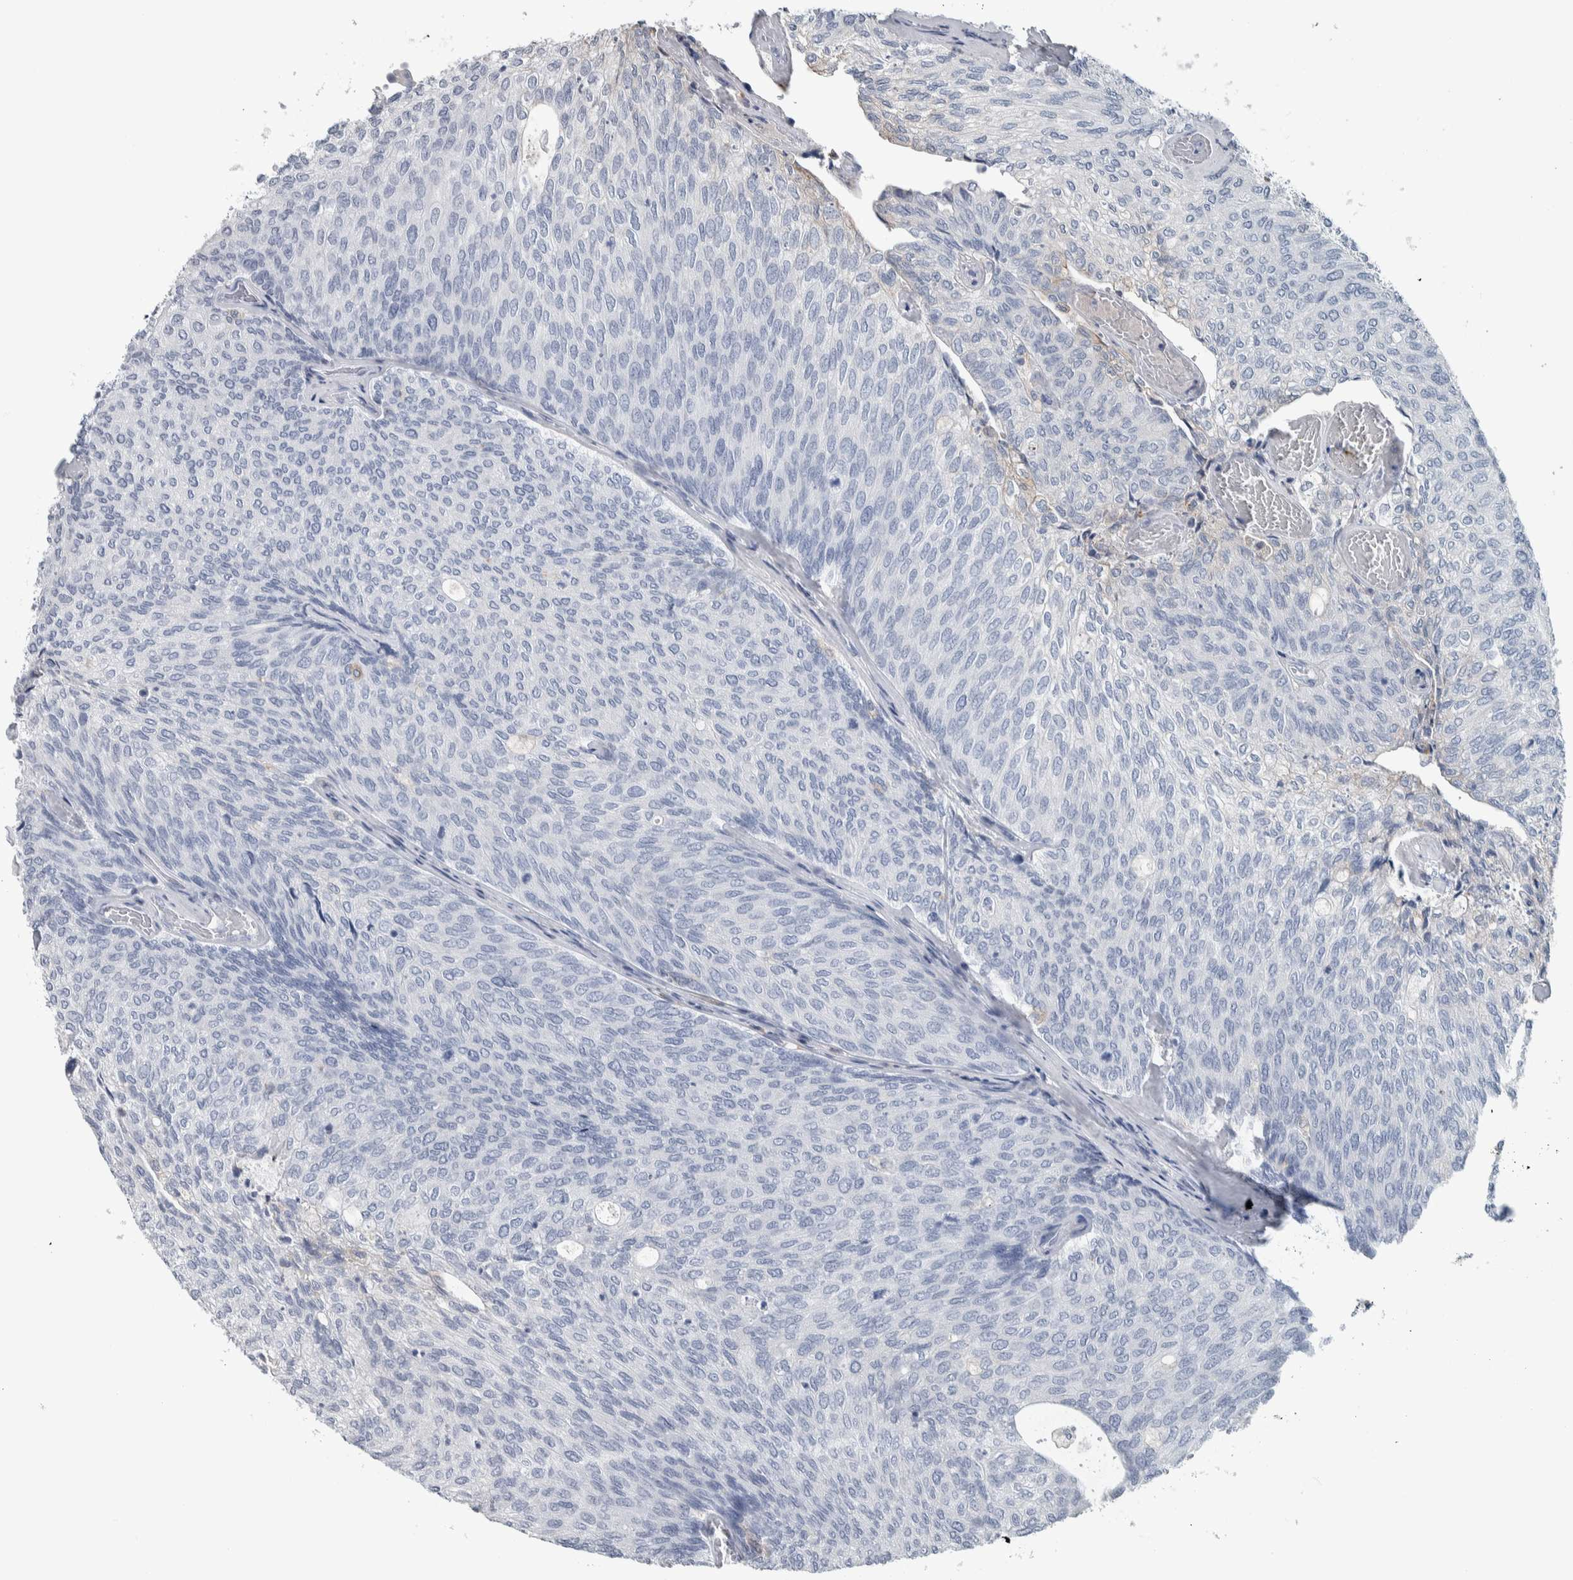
{"staining": {"intensity": "negative", "quantity": "none", "location": "none"}, "tissue": "urothelial cancer", "cell_type": "Tumor cells", "image_type": "cancer", "snomed": [{"axis": "morphology", "description": "Urothelial carcinoma, Low grade"}, {"axis": "topography", "description": "Urinary bladder"}], "caption": "Immunohistochemistry (IHC) histopathology image of human low-grade urothelial carcinoma stained for a protein (brown), which shows no staining in tumor cells. (Stains: DAB IHC with hematoxylin counter stain, Microscopy: brightfield microscopy at high magnification).", "gene": "SKAP2", "patient": {"sex": "female", "age": 79}}